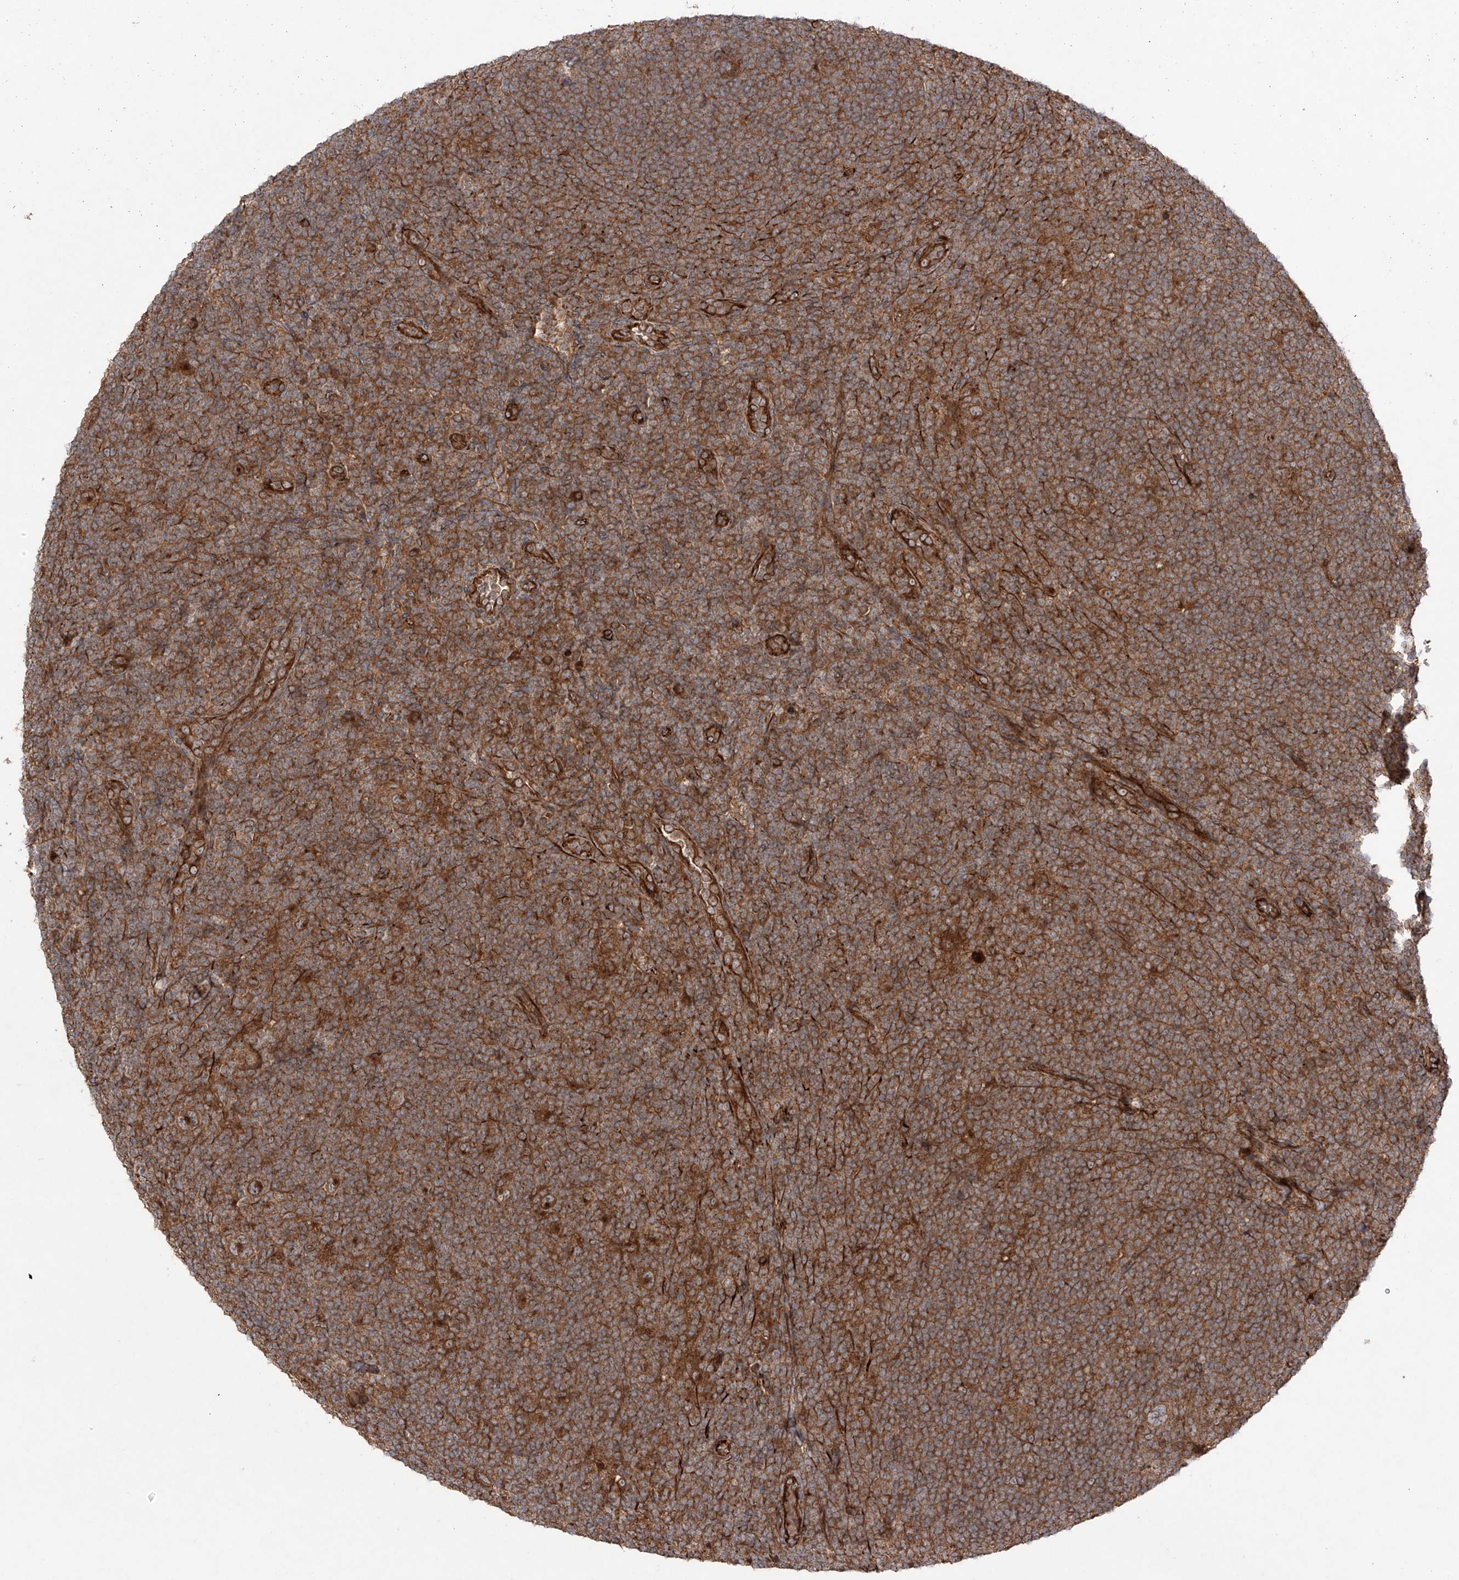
{"staining": {"intensity": "moderate", "quantity": ">75%", "location": "cytoplasmic/membranous"}, "tissue": "lymphoma", "cell_type": "Tumor cells", "image_type": "cancer", "snomed": [{"axis": "morphology", "description": "Hodgkin's disease, NOS"}, {"axis": "topography", "description": "Lymph node"}], "caption": "Protein expression analysis of Hodgkin's disease reveals moderate cytoplasmic/membranous positivity in about >75% of tumor cells. The staining was performed using DAB to visualize the protein expression in brown, while the nuclei were stained in blue with hematoxylin (Magnification: 20x).", "gene": "YKT6", "patient": {"sex": "female", "age": 57}}